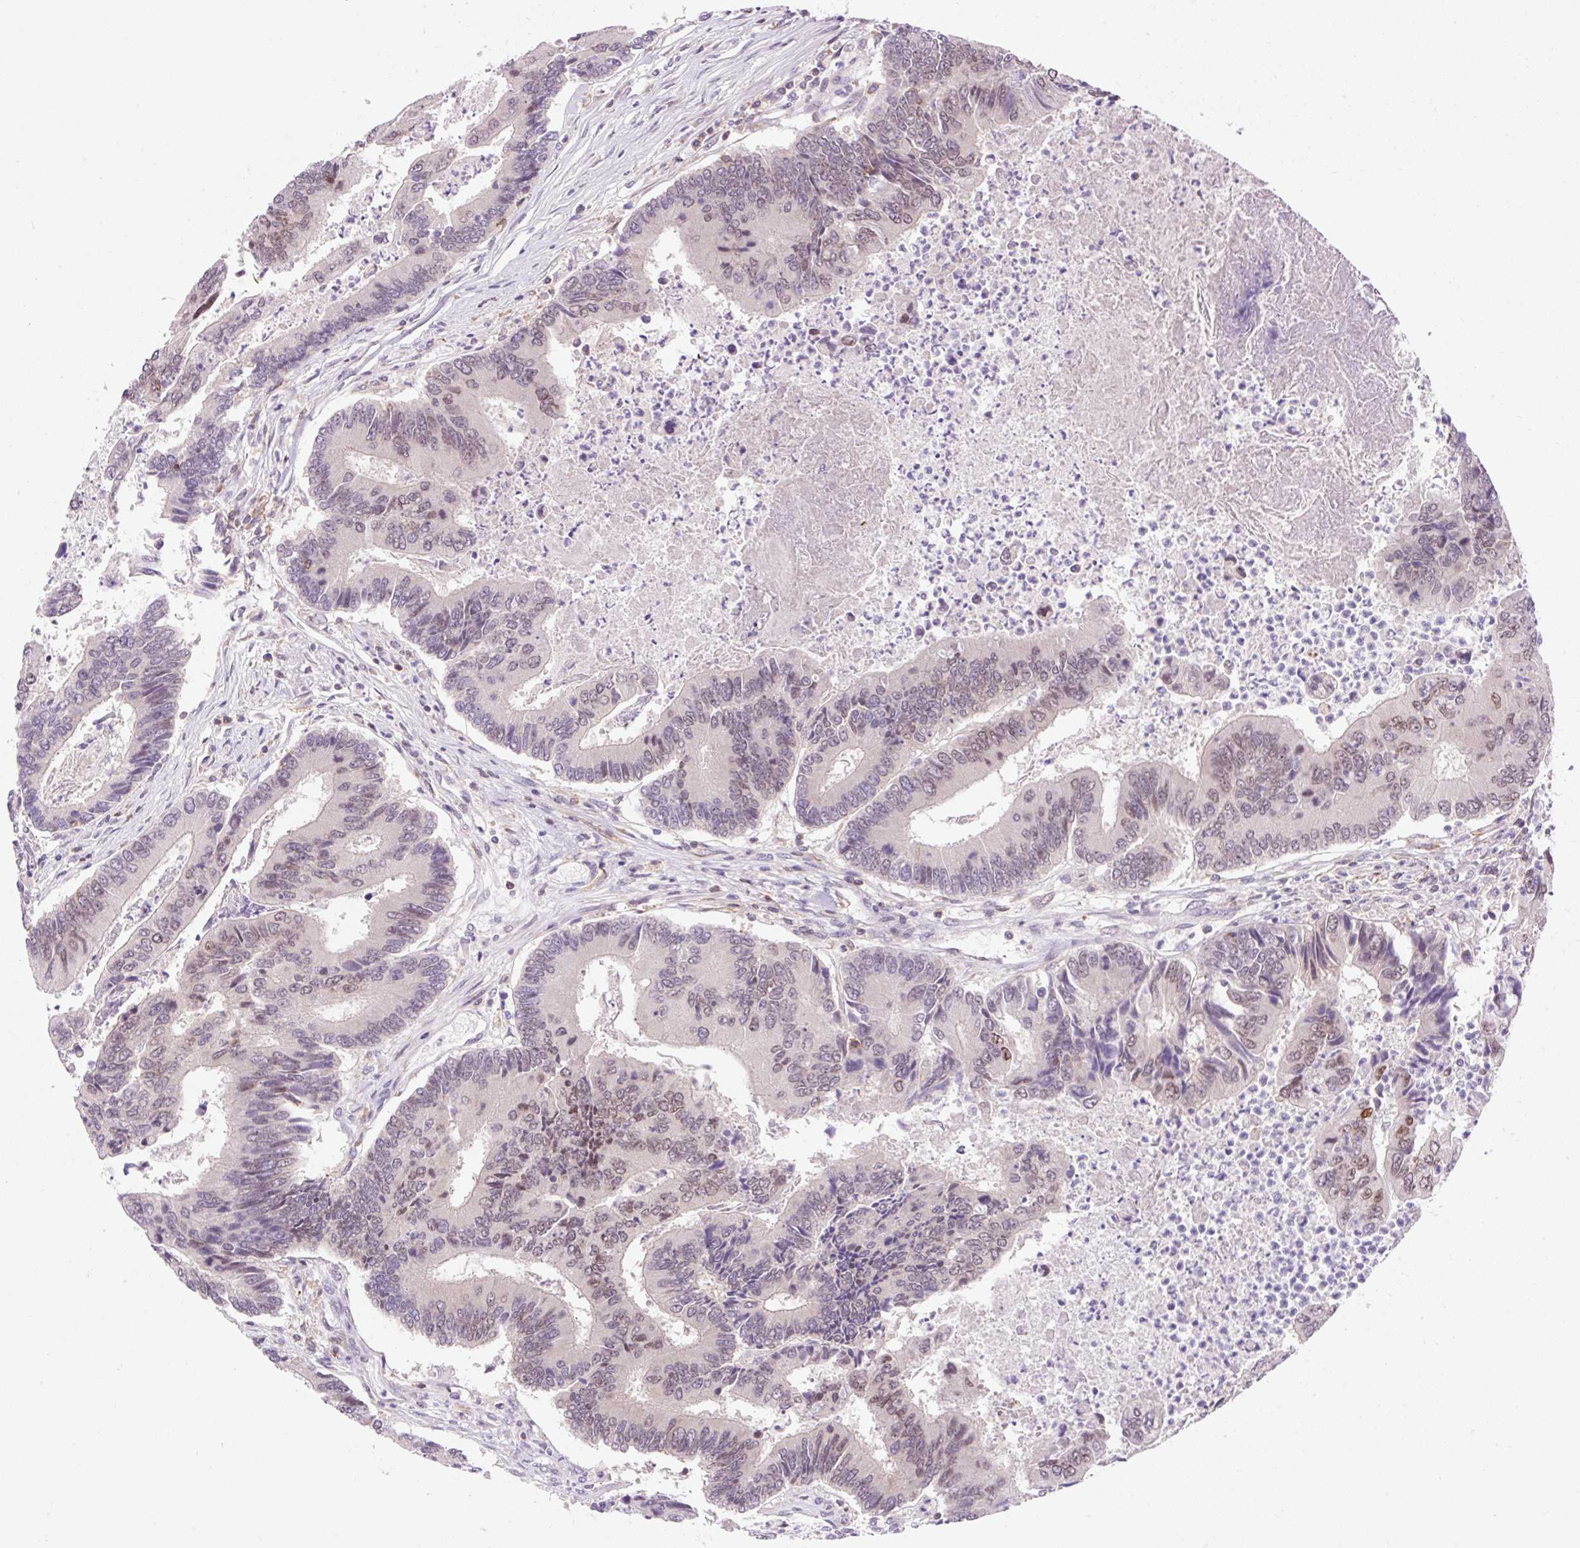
{"staining": {"intensity": "moderate", "quantity": "25%-75%", "location": "nuclear"}, "tissue": "colorectal cancer", "cell_type": "Tumor cells", "image_type": "cancer", "snomed": [{"axis": "morphology", "description": "Adenocarcinoma, NOS"}, {"axis": "topography", "description": "Colon"}], "caption": "High-magnification brightfield microscopy of colorectal adenocarcinoma stained with DAB (brown) and counterstained with hematoxylin (blue). tumor cells exhibit moderate nuclear positivity is present in approximately25%-75% of cells.", "gene": "CARD11", "patient": {"sex": "female", "age": 67}}